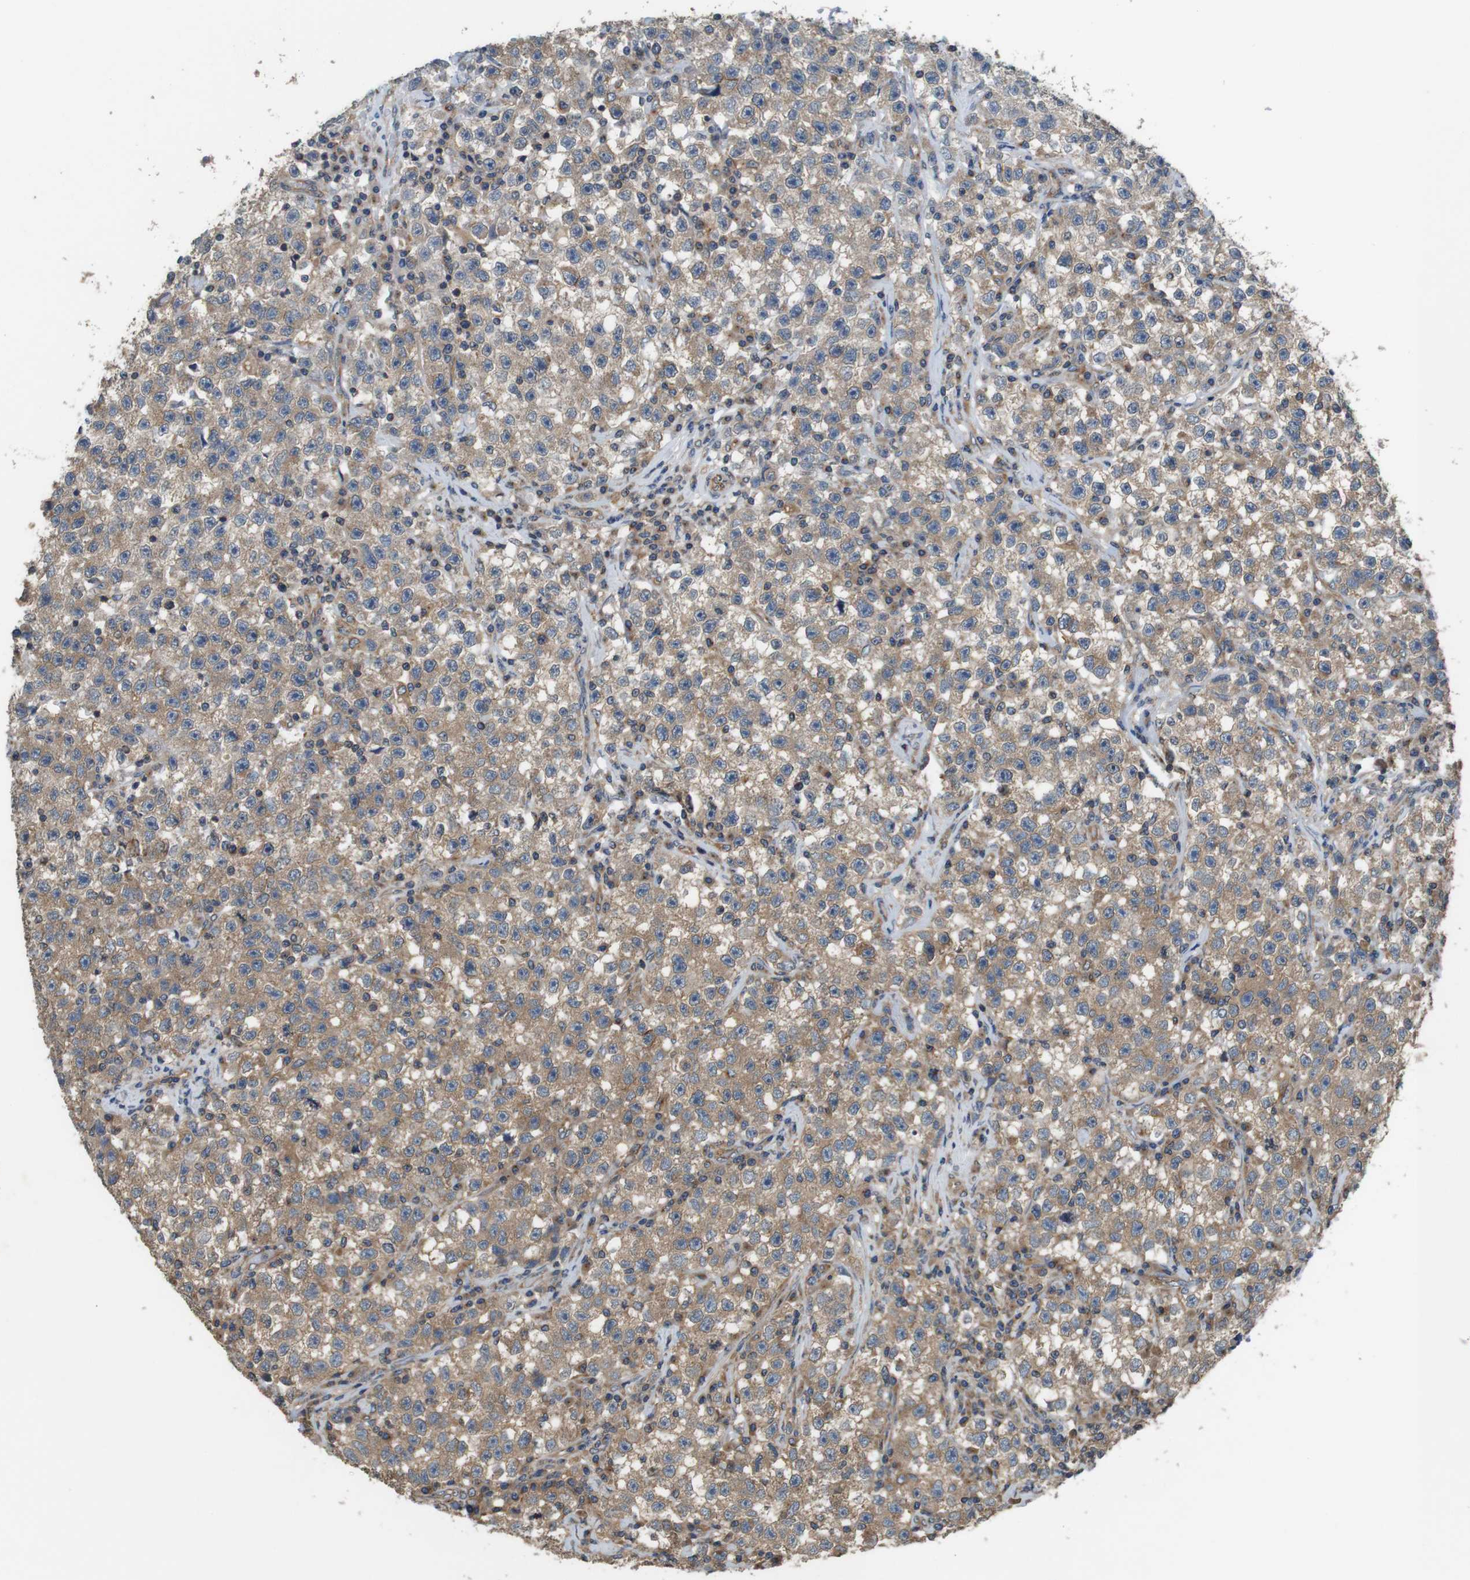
{"staining": {"intensity": "weak", "quantity": ">75%", "location": "cytoplasmic/membranous"}, "tissue": "testis cancer", "cell_type": "Tumor cells", "image_type": "cancer", "snomed": [{"axis": "morphology", "description": "Seminoma, NOS"}, {"axis": "topography", "description": "Testis"}], "caption": "Immunohistochemistry (IHC) micrograph of human testis cancer stained for a protein (brown), which demonstrates low levels of weak cytoplasmic/membranous expression in approximately >75% of tumor cells.", "gene": "DCTN1", "patient": {"sex": "male", "age": 22}}